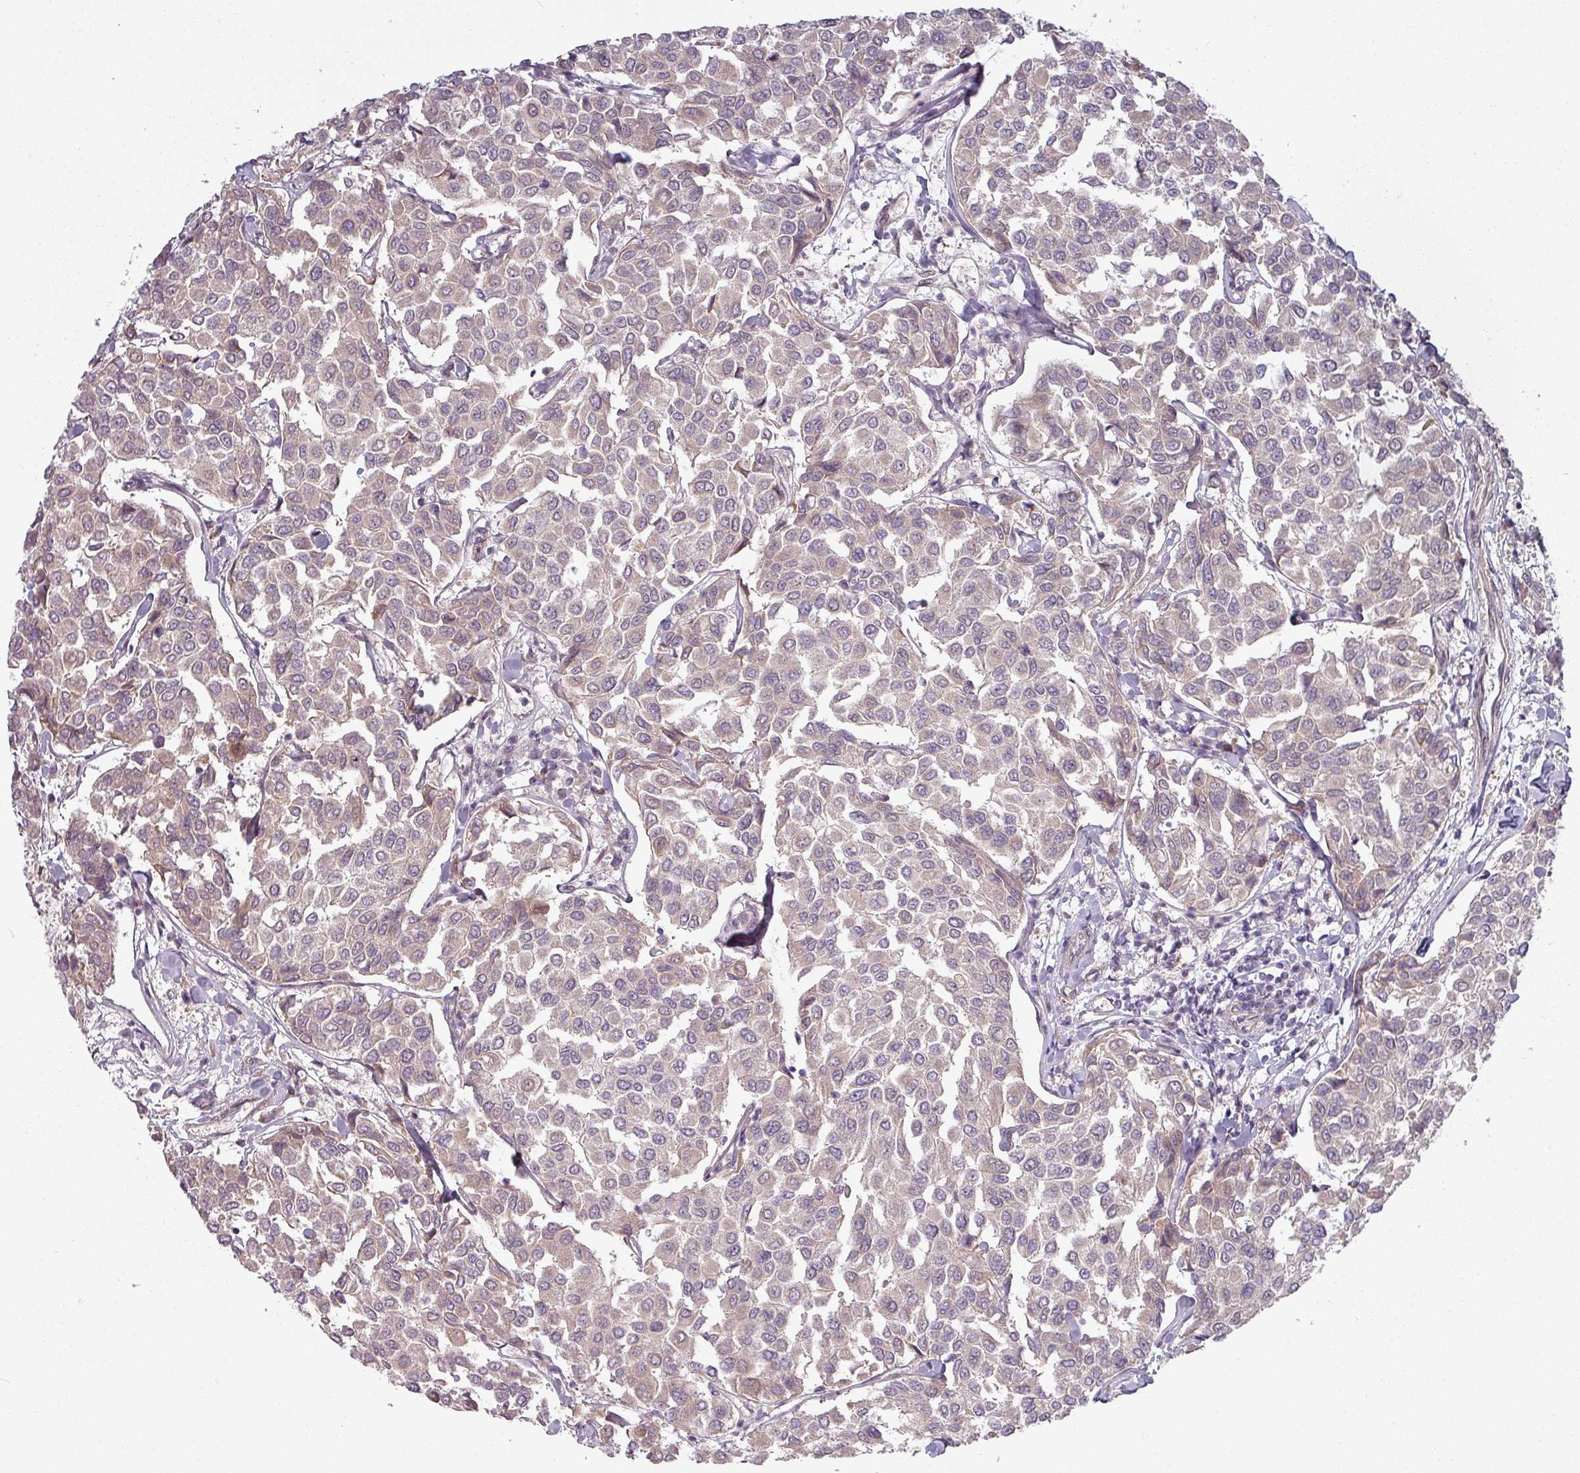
{"staining": {"intensity": "weak", "quantity": "25%-75%", "location": "cytoplasmic/membranous"}, "tissue": "breast cancer", "cell_type": "Tumor cells", "image_type": "cancer", "snomed": [{"axis": "morphology", "description": "Duct carcinoma"}, {"axis": "topography", "description": "Breast"}], "caption": "Immunohistochemistry (IHC) histopathology image of neoplastic tissue: human breast intraductal carcinoma stained using immunohistochemistry shows low levels of weak protein expression localized specifically in the cytoplasmic/membranous of tumor cells, appearing as a cytoplasmic/membranous brown color.", "gene": "PLEKHJ1", "patient": {"sex": "female", "age": 55}}